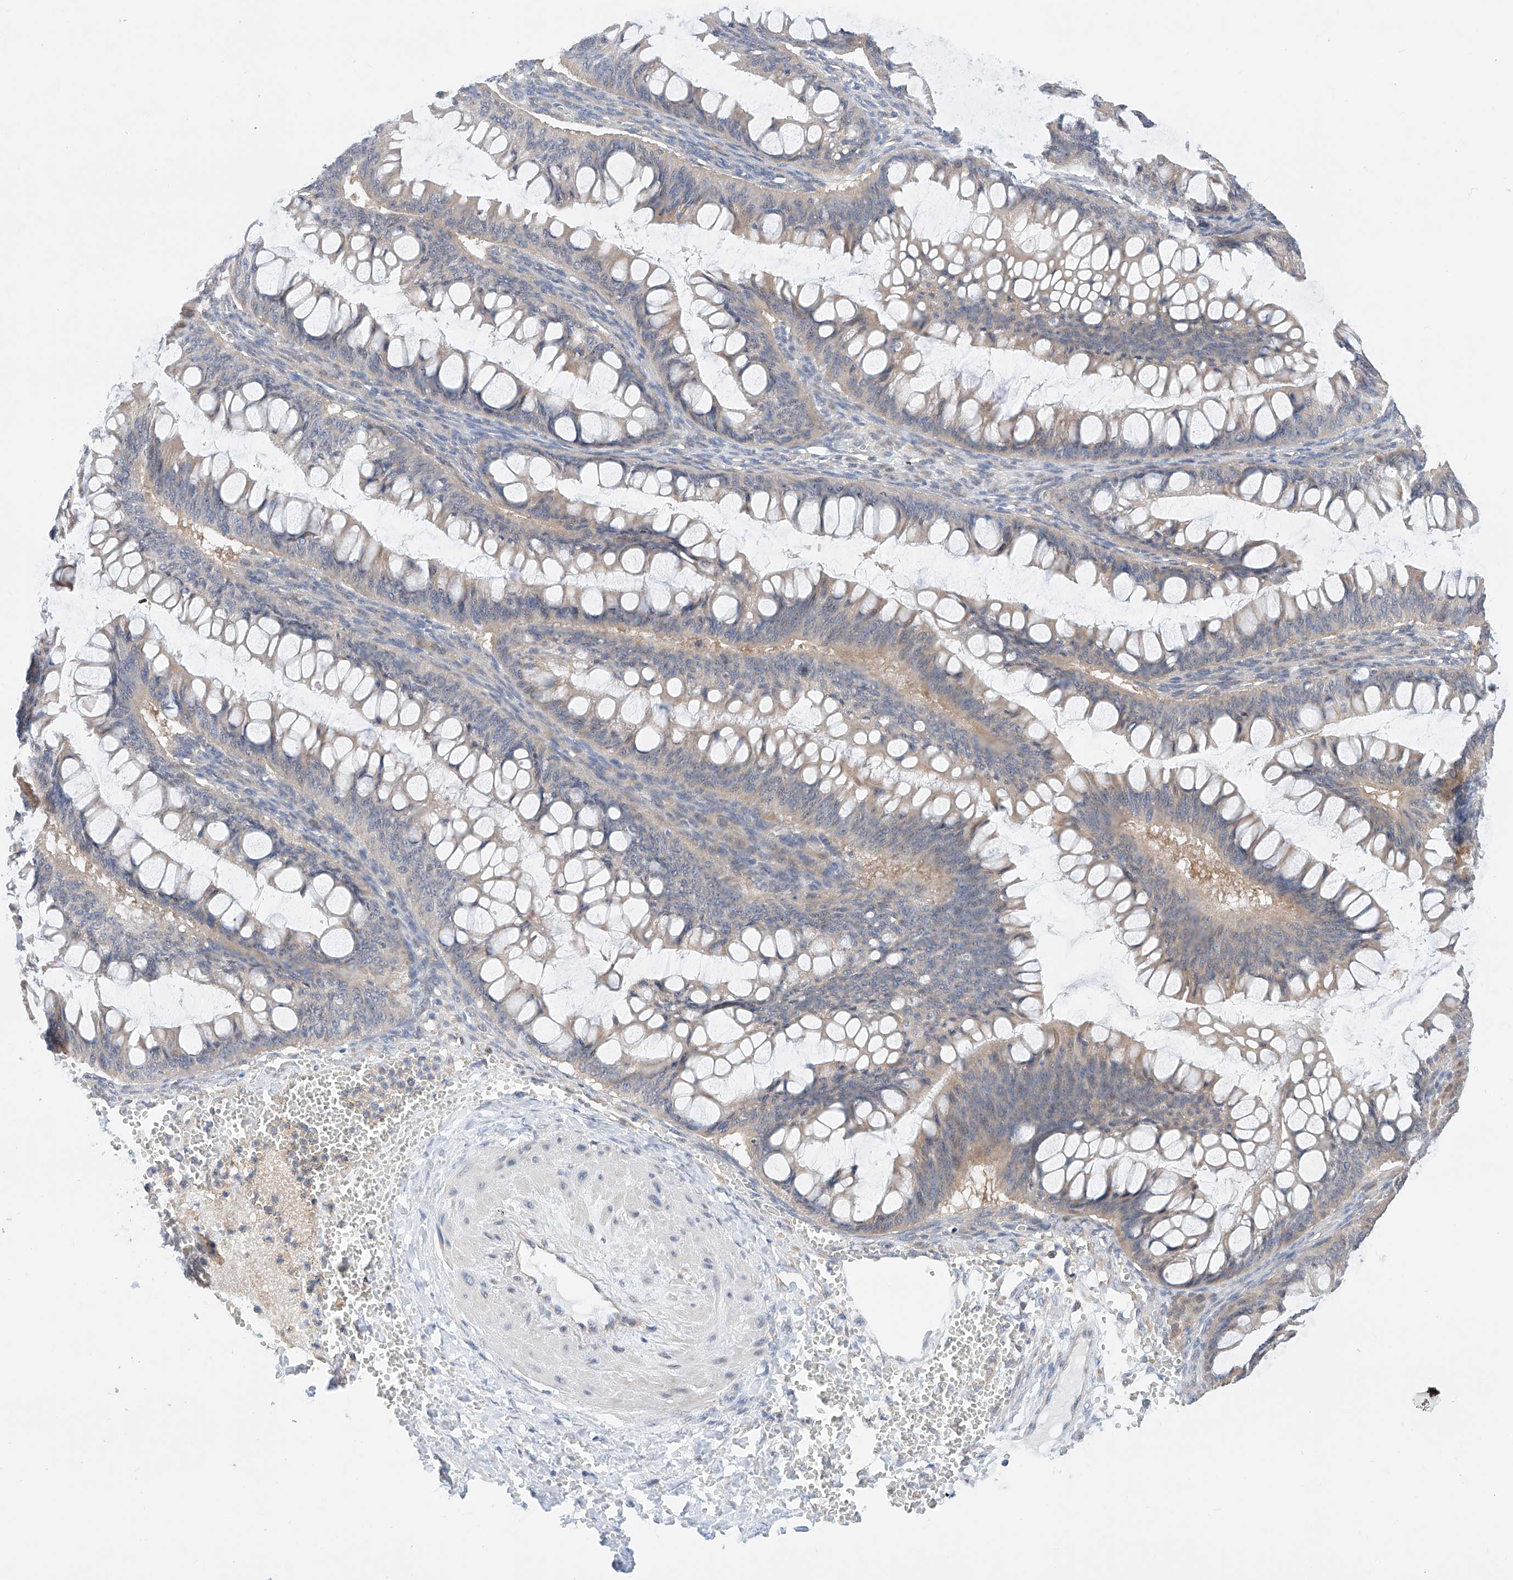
{"staining": {"intensity": "weak", "quantity": "<25%", "location": "cytoplasmic/membranous"}, "tissue": "ovarian cancer", "cell_type": "Tumor cells", "image_type": "cancer", "snomed": [{"axis": "morphology", "description": "Cystadenocarcinoma, mucinous, NOS"}, {"axis": "topography", "description": "Ovary"}], "caption": "This is an immunohistochemistry micrograph of ovarian cancer (mucinous cystadenocarcinoma). There is no positivity in tumor cells.", "gene": "ZSCAN4", "patient": {"sex": "female", "age": 73}}